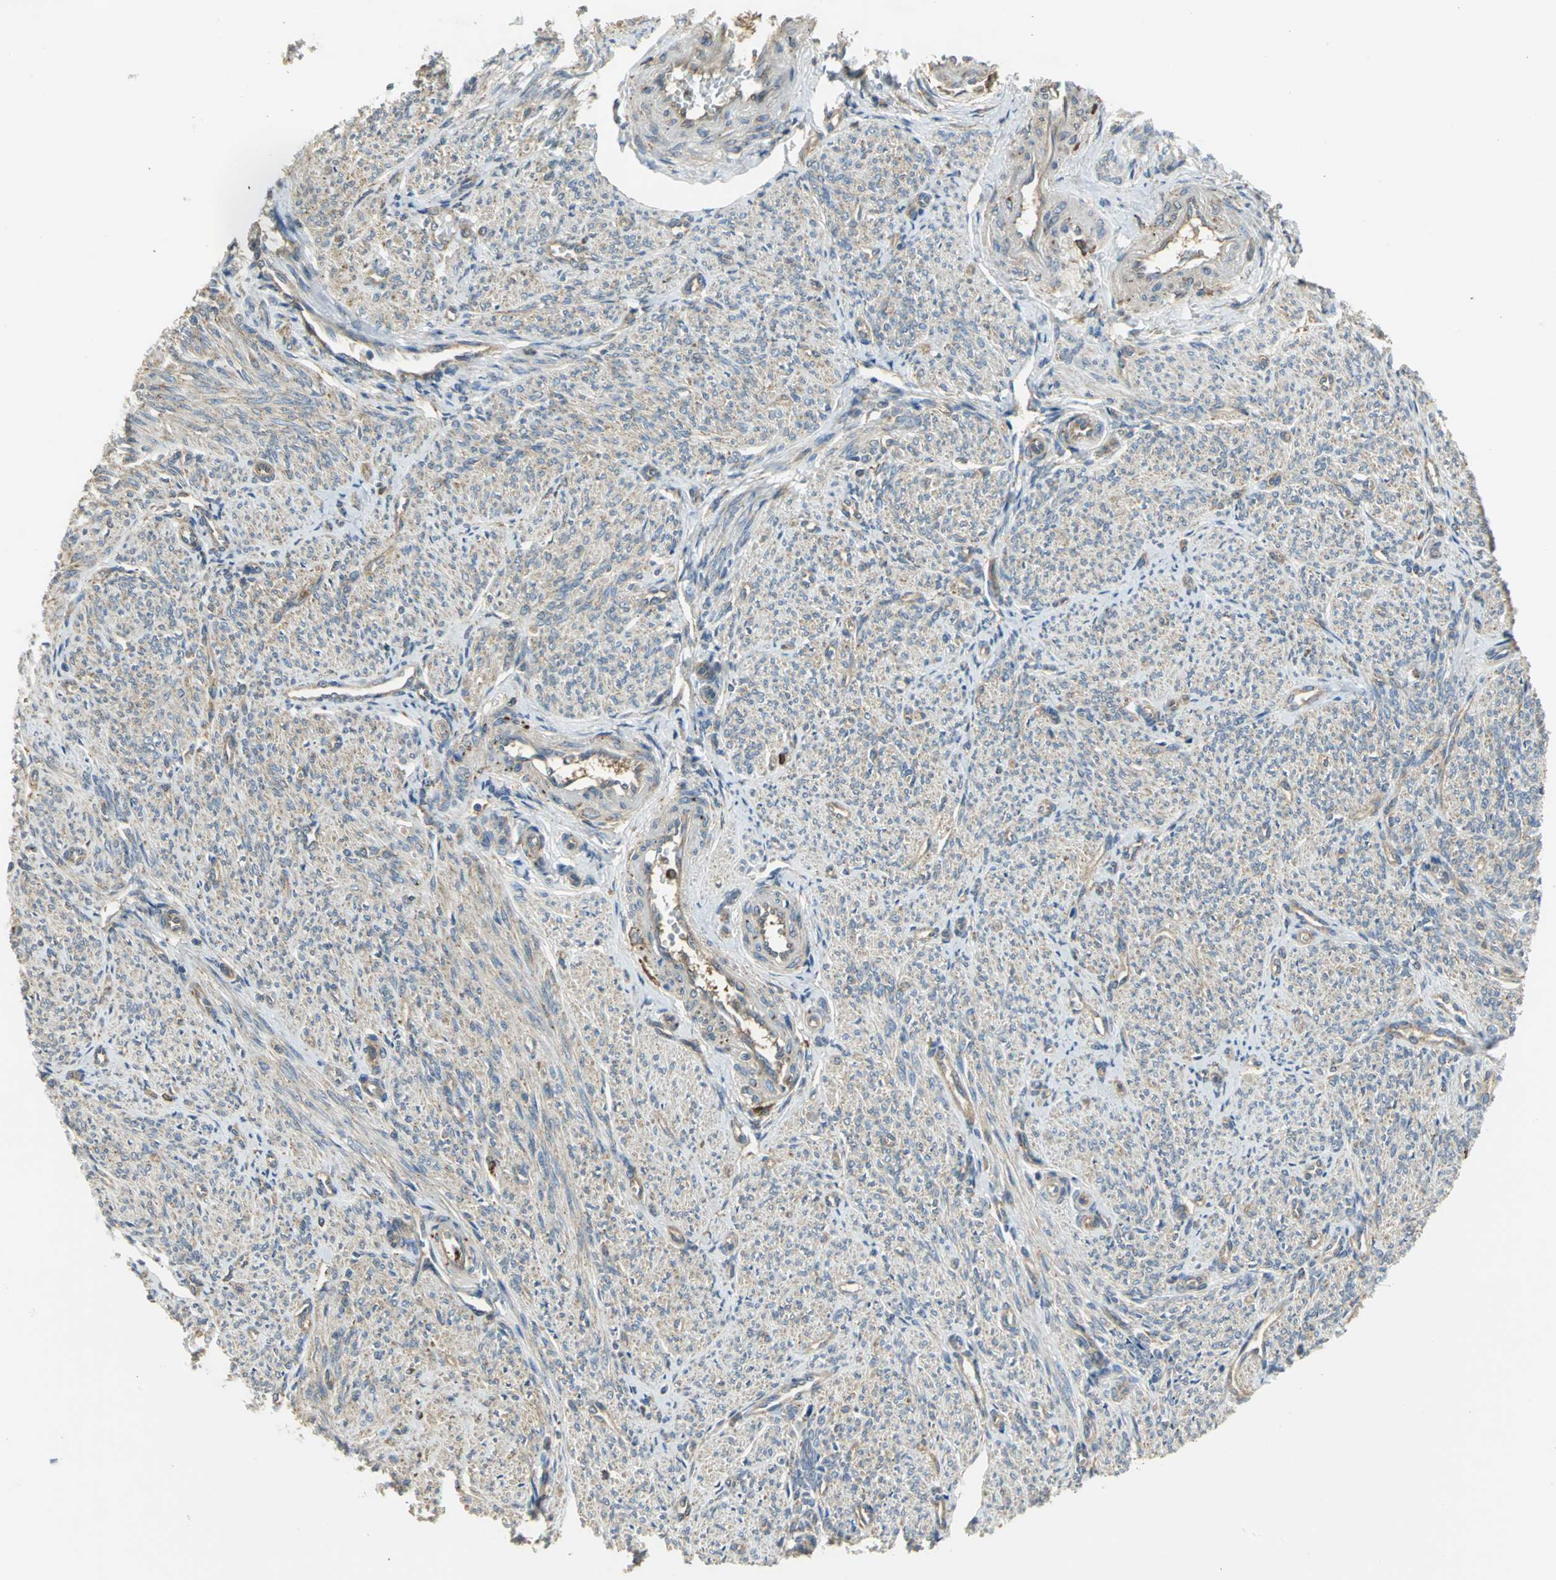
{"staining": {"intensity": "weak", "quantity": "<25%", "location": "cytoplasmic/membranous,nuclear"}, "tissue": "smooth muscle", "cell_type": "Smooth muscle cells", "image_type": "normal", "snomed": [{"axis": "morphology", "description": "Normal tissue, NOS"}, {"axis": "topography", "description": "Smooth muscle"}], "caption": "This is an immunohistochemistry (IHC) histopathology image of unremarkable smooth muscle. There is no positivity in smooth muscle cells.", "gene": "DIAPH2", "patient": {"sex": "female", "age": 65}}